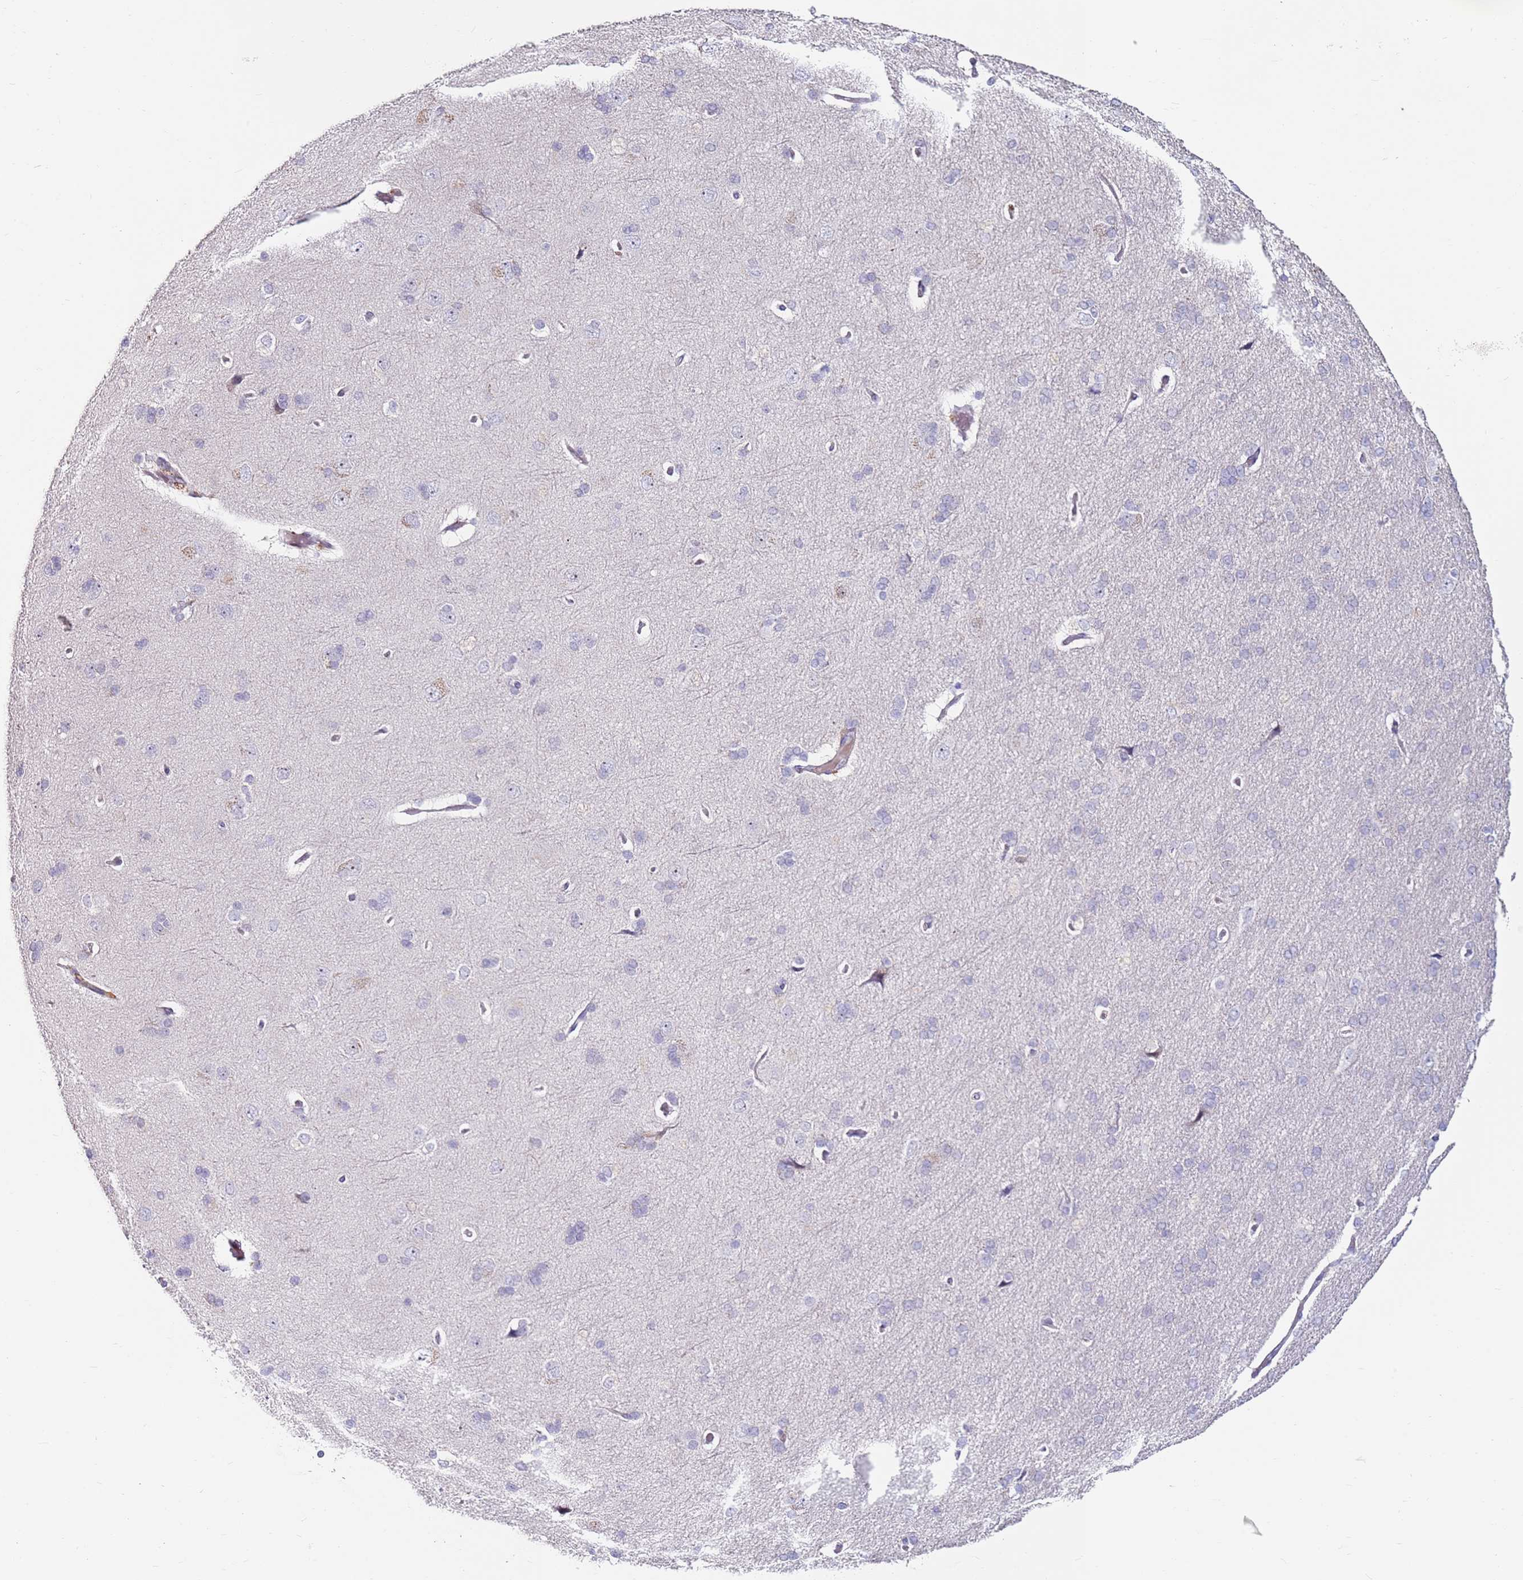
{"staining": {"intensity": "negative", "quantity": "none", "location": "none"}, "tissue": "cerebral cortex", "cell_type": "Endothelial cells", "image_type": "normal", "snomed": [{"axis": "morphology", "description": "Normal tissue, NOS"}, {"axis": "topography", "description": "Cerebral cortex"}], "caption": "An IHC micrograph of normal cerebral cortex is shown. There is no staining in endothelial cells of cerebral cortex. The staining was performed using DAB to visualize the protein expression in brown, while the nuclei were stained in blue with hematoxylin (Magnification: 20x).", "gene": "RARS2", "patient": {"sex": "male", "age": 62}}